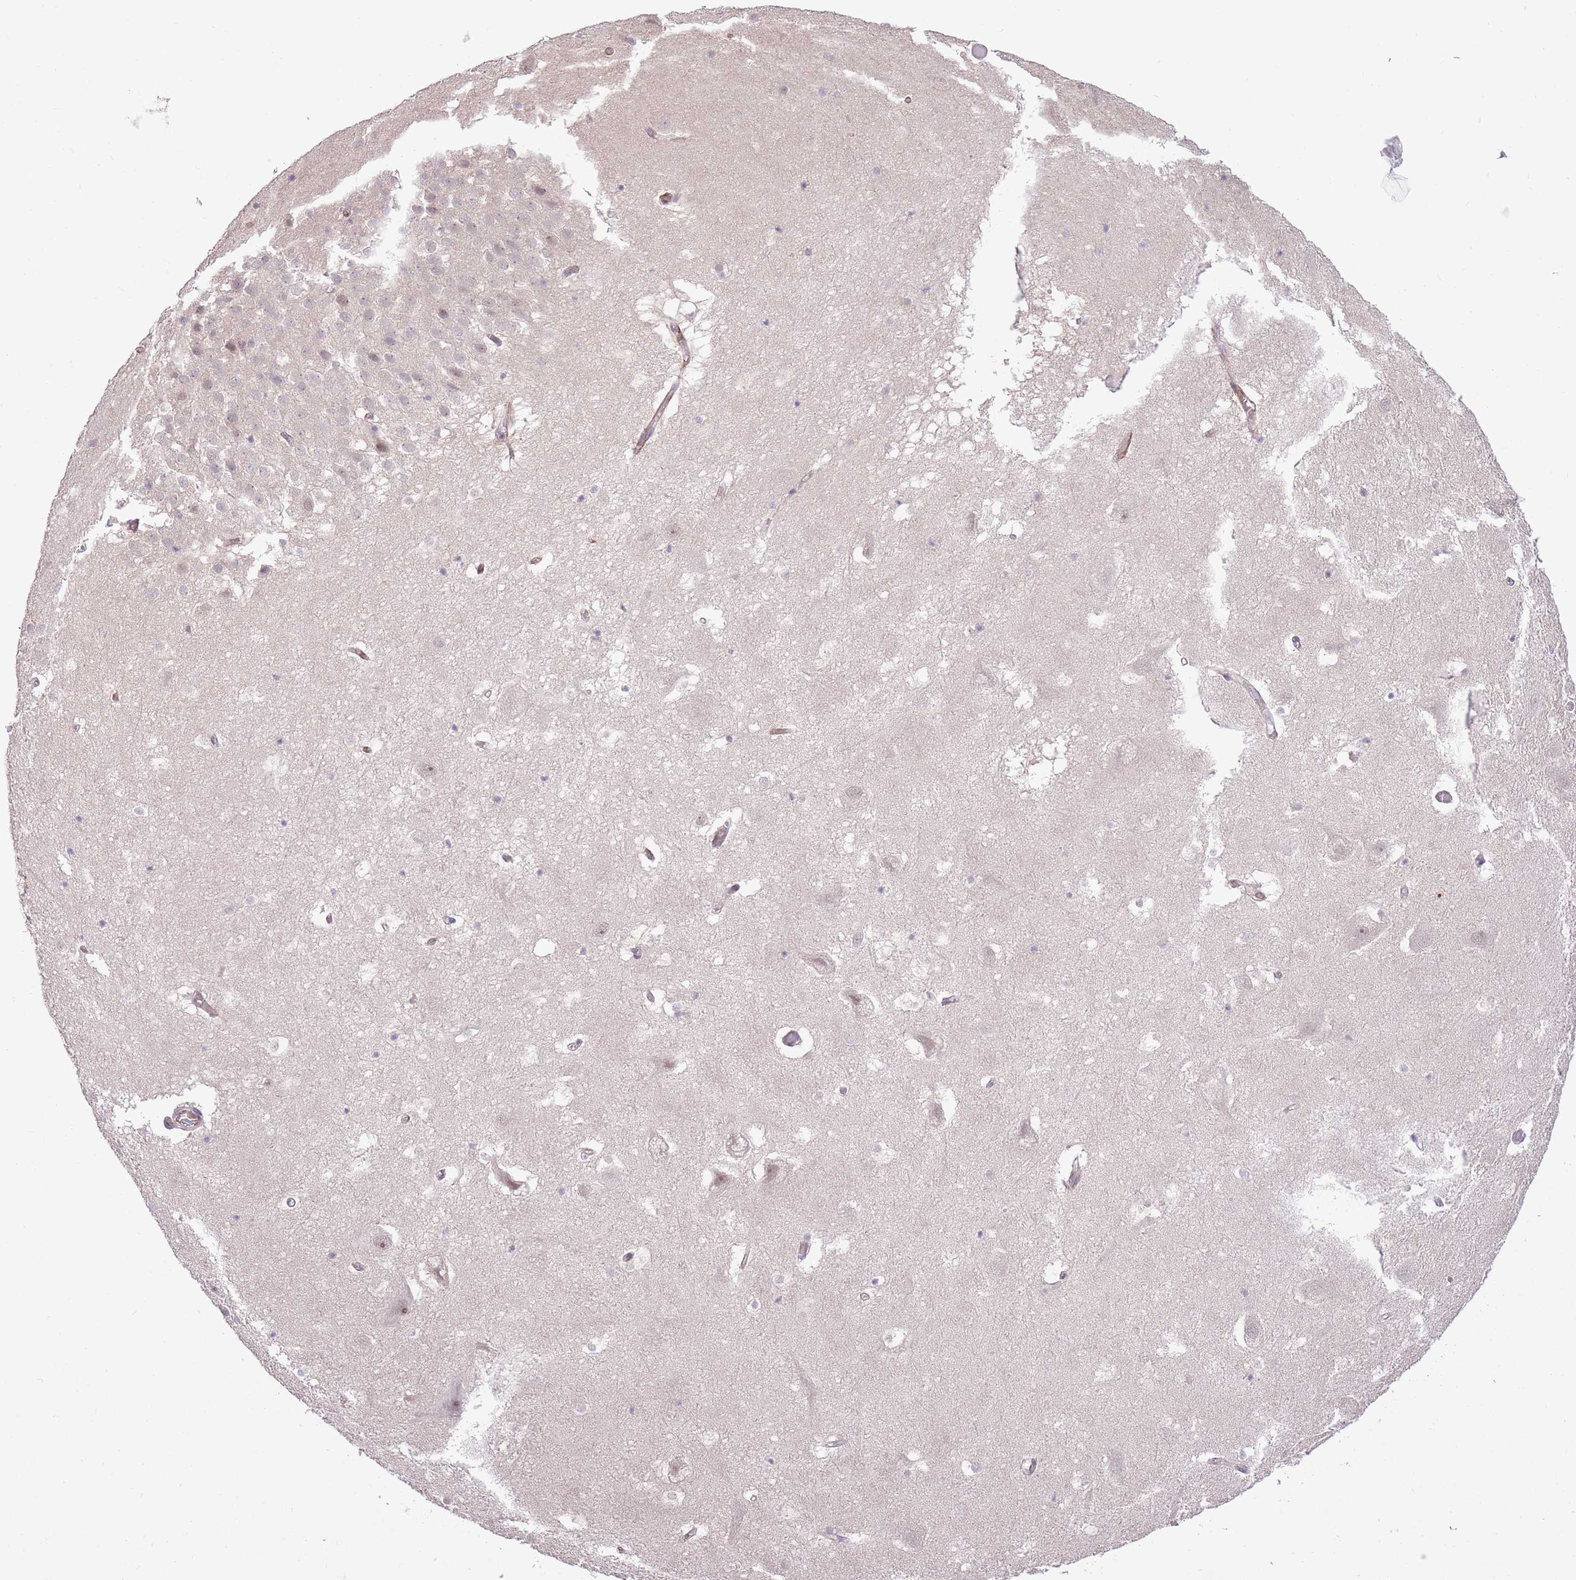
{"staining": {"intensity": "negative", "quantity": "none", "location": "none"}, "tissue": "hippocampus", "cell_type": "Glial cells", "image_type": "normal", "snomed": [{"axis": "morphology", "description": "Normal tissue, NOS"}, {"axis": "topography", "description": "Hippocampus"}], "caption": "An IHC histopathology image of normal hippocampus is shown. There is no staining in glial cells of hippocampus.", "gene": "ELL", "patient": {"sex": "female", "age": 52}}